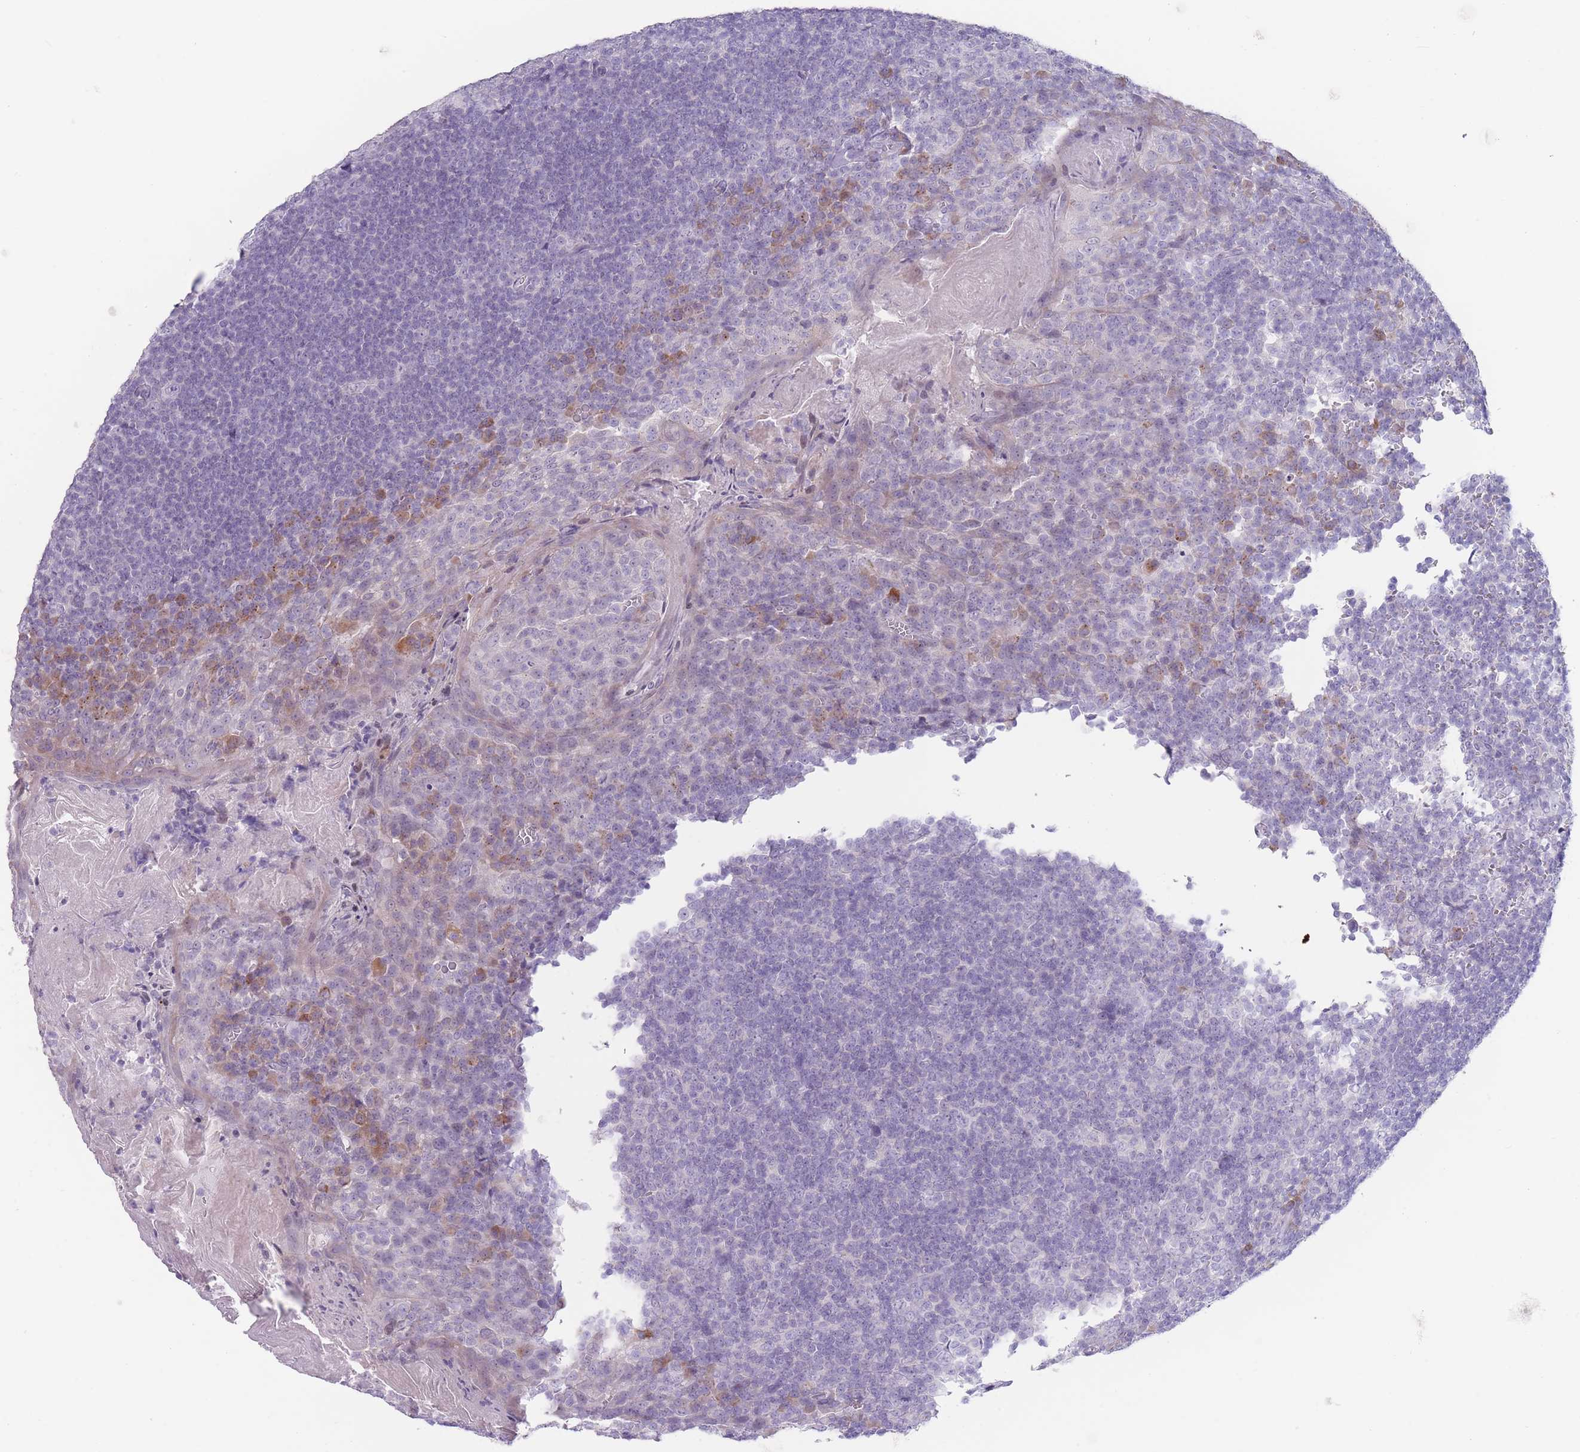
{"staining": {"intensity": "weak", "quantity": "<25%", "location": "cytoplasmic/membranous"}, "tissue": "tonsil", "cell_type": "Germinal center cells", "image_type": "normal", "snomed": [{"axis": "morphology", "description": "Normal tissue, NOS"}, {"axis": "topography", "description": "Tonsil"}], "caption": "High power microscopy photomicrograph of an IHC histopathology image of unremarkable tonsil, revealing no significant positivity in germinal center cells.", "gene": "PAIP2B", "patient": {"sex": "male", "age": 27}}